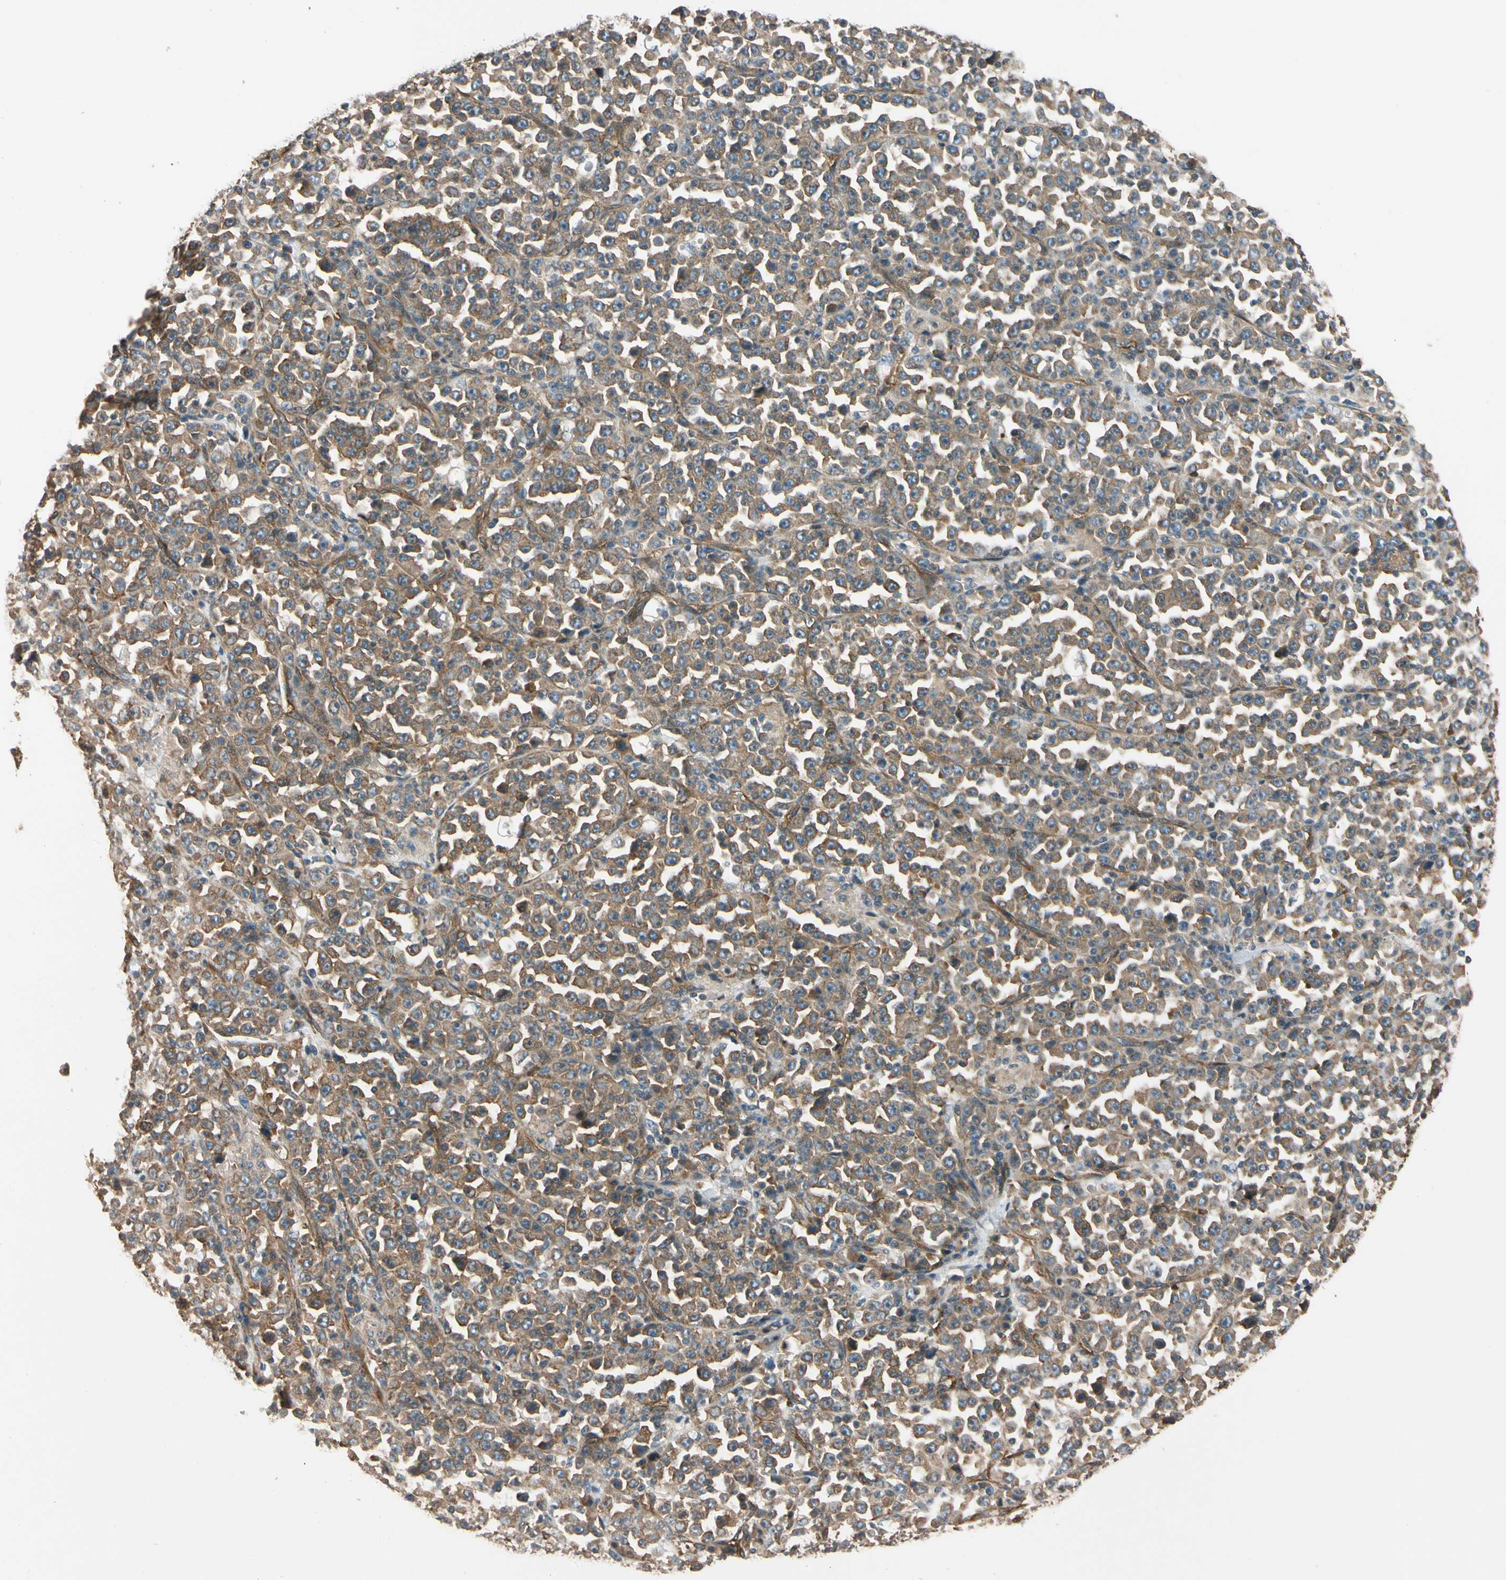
{"staining": {"intensity": "moderate", "quantity": ">75%", "location": "cytoplasmic/membranous"}, "tissue": "stomach cancer", "cell_type": "Tumor cells", "image_type": "cancer", "snomed": [{"axis": "morphology", "description": "Normal tissue, NOS"}, {"axis": "morphology", "description": "Adenocarcinoma, NOS"}, {"axis": "topography", "description": "Stomach, upper"}, {"axis": "topography", "description": "Stomach"}], "caption": "This is an image of IHC staining of stomach cancer (adenocarcinoma), which shows moderate expression in the cytoplasmic/membranous of tumor cells.", "gene": "ROCK2", "patient": {"sex": "male", "age": 59}}